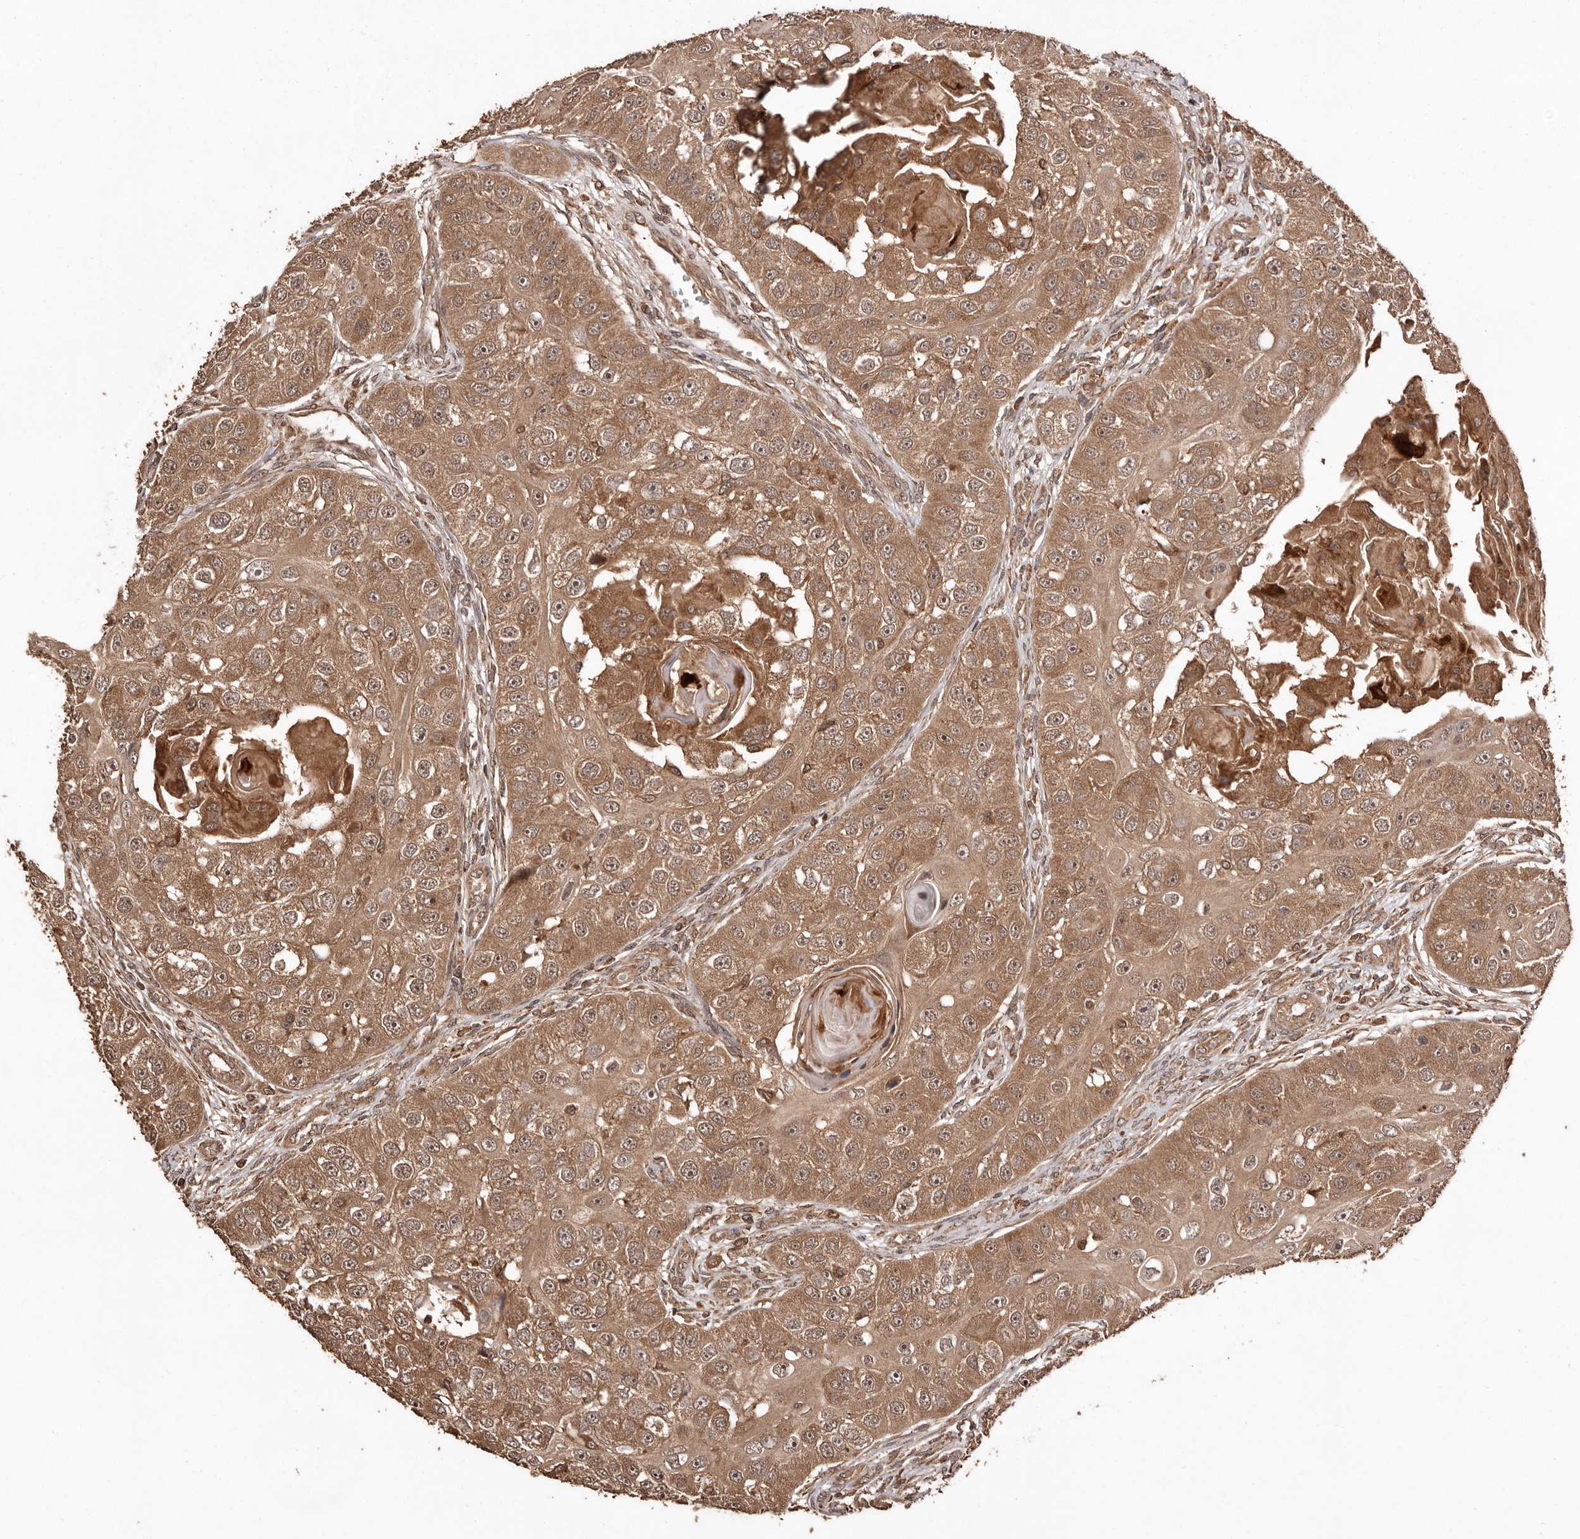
{"staining": {"intensity": "moderate", "quantity": ">75%", "location": "cytoplasmic/membranous,nuclear"}, "tissue": "head and neck cancer", "cell_type": "Tumor cells", "image_type": "cancer", "snomed": [{"axis": "morphology", "description": "Normal tissue, NOS"}, {"axis": "morphology", "description": "Squamous cell carcinoma, NOS"}, {"axis": "topography", "description": "Skeletal muscle"}, {"axis": "topography", "description": "Head-Neck"}], "caption": "Squamous cell carcinoma (head and neck) stained for a protein (brown) exhibits moderate cytoplasmic/membranous and nuclear positive staining in about >75% of tumor cells.", "gene": "RWDD1", "patient": {"sex": "male", "age": 51}}